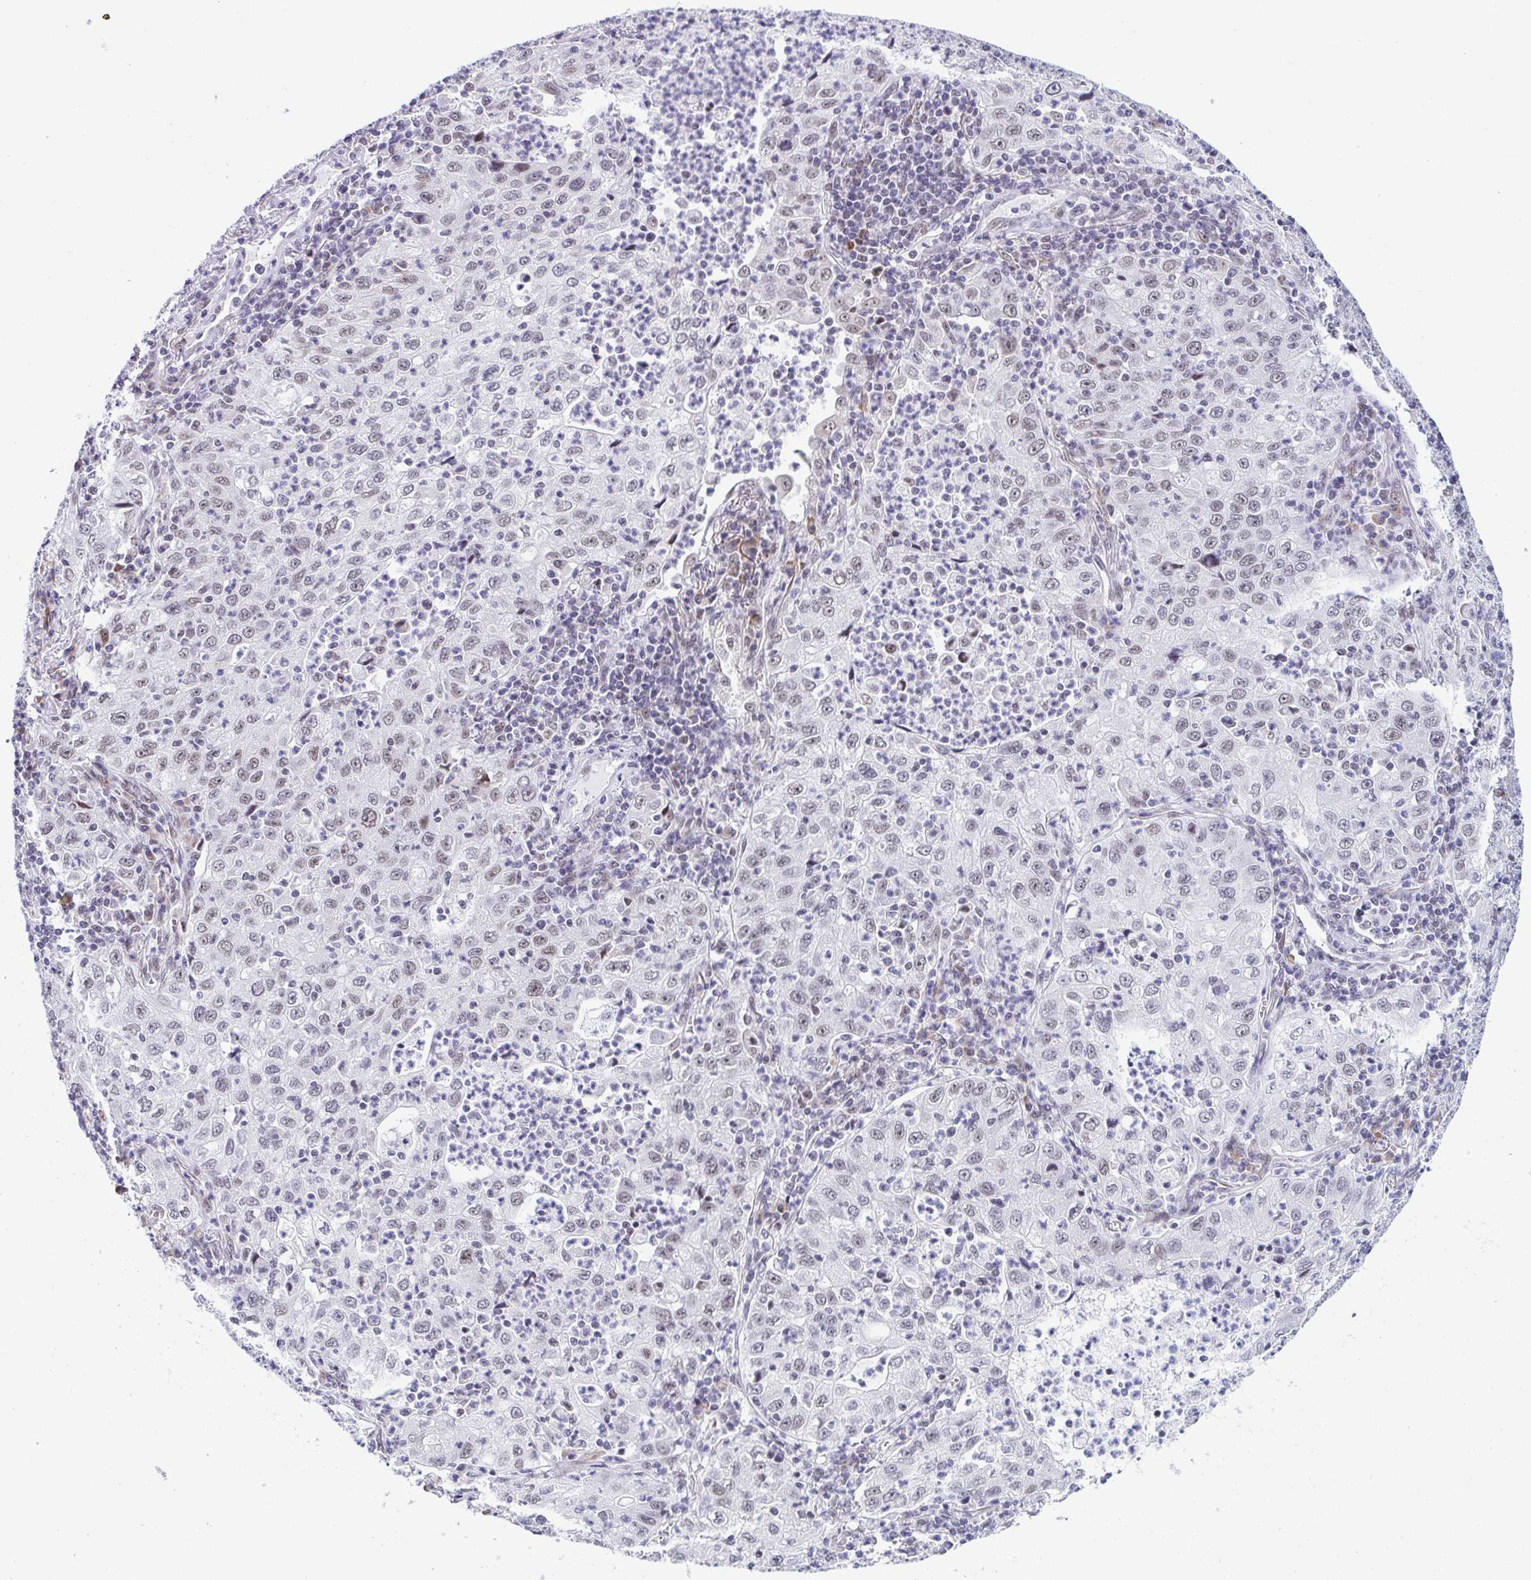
{"staining": {"intensity": "weak", "quantity": "25%-75%", "location": "nuclear"}, "tissue": "lung cancer", "cell_type": "Tumor cells", "image_type": "cancer", "snomed": [{"axis": "morphology", "description": "Squamous cell carcinoma, NOS"}, {"axis": "topography", "description": "Lung"}], "caption": "Lung cancer (squamous cell carcinoma) tissue reveals weak nuclear expression in approximately 25%-75% of tumor cells", "gene": "WDR72", "patient": {"sex": "male", "age": 71}}